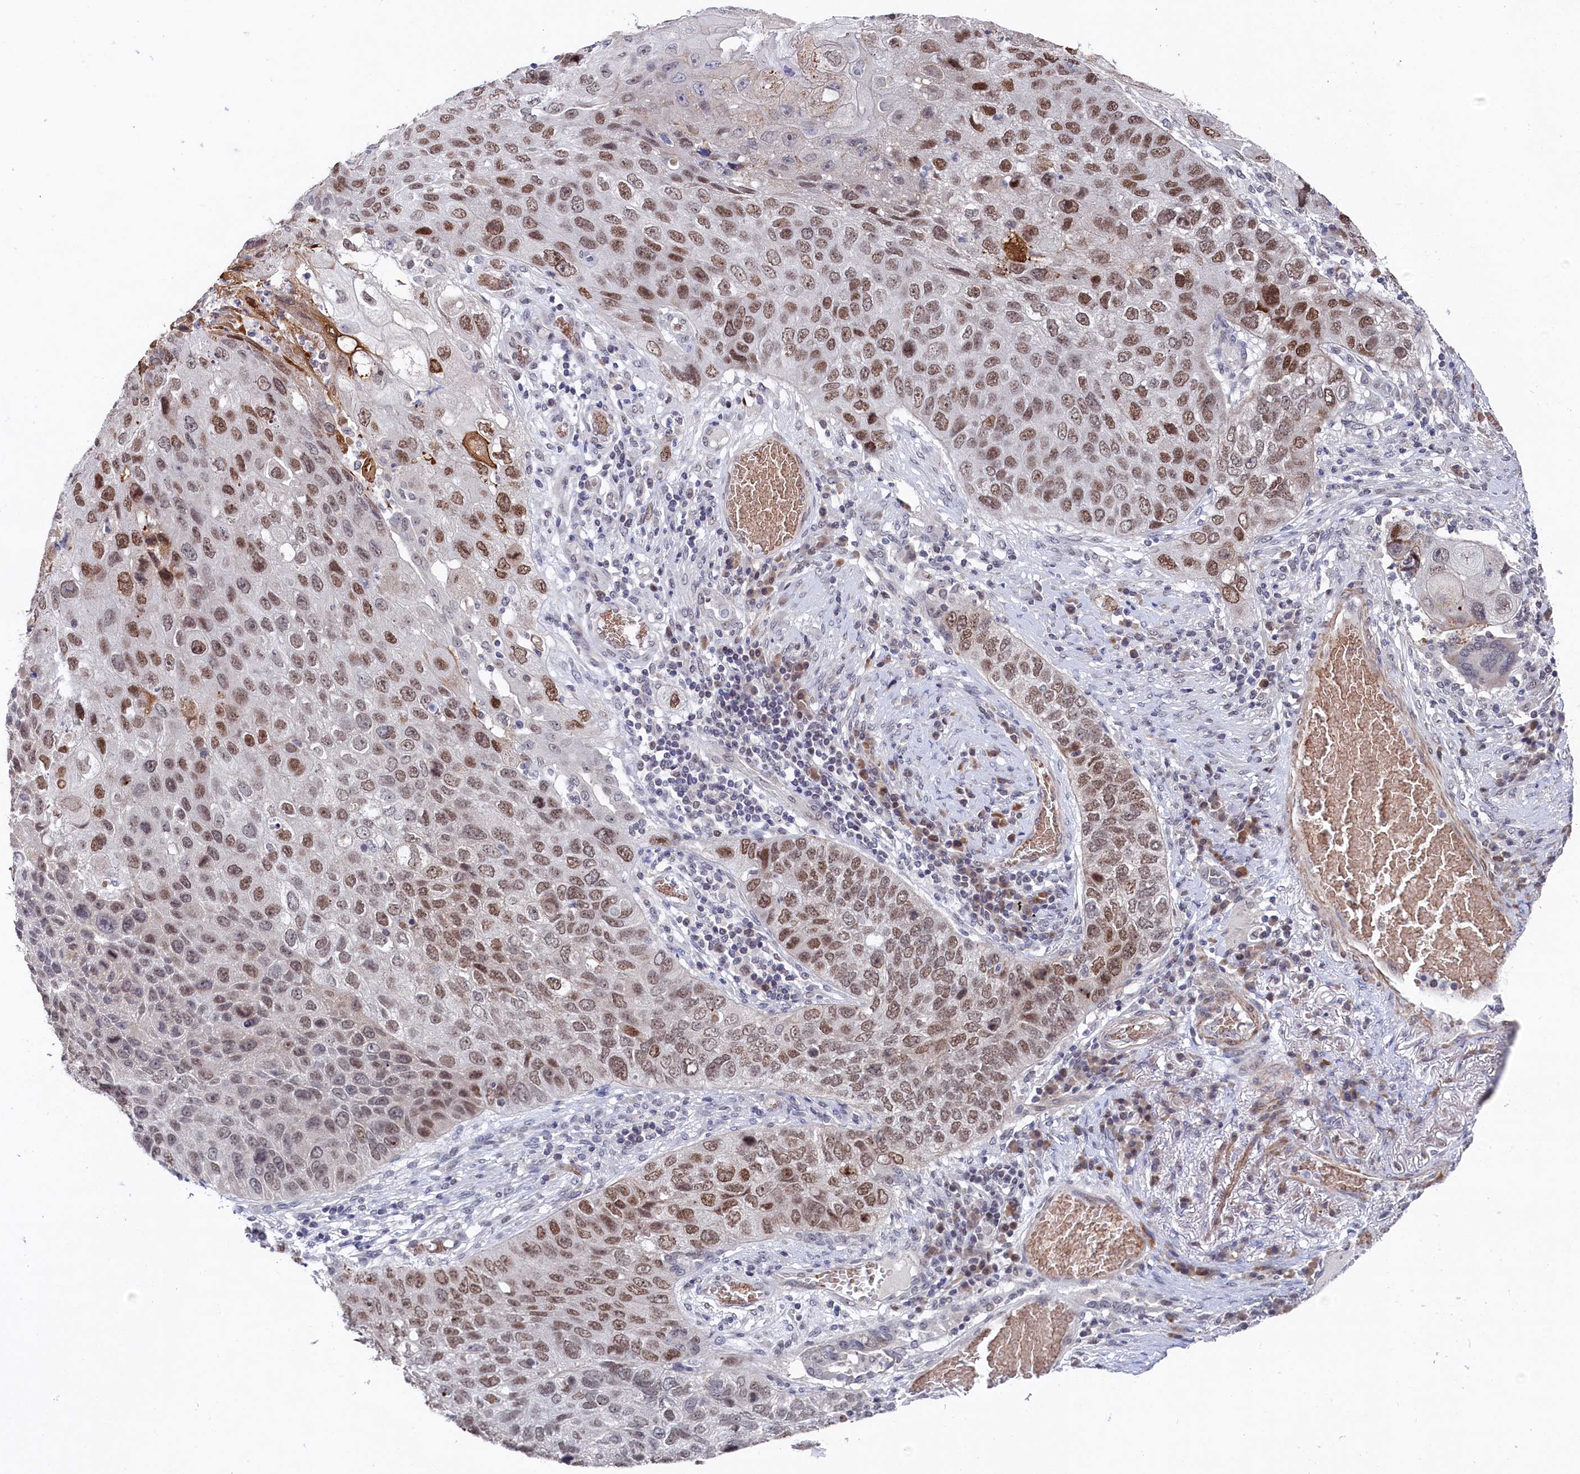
{"staining": {"intensity": "moderate", "quantity": ">75%", "location": "nuclear"}, "tissue": "lung cancer", "cell_type": "Tumor cells", "image_type": "cancer", "snomed": [{"axis": "morphology", "description": "Squamous cell carcinoma, NOS"}, {"axis": "topography", "description": "Lung"}], "caption": "Lung squamous cell carcinoma stained for a protein (brown) displays moderate nuclear positive staining in approximately >75% of tumor cells.", "gene": "TIGD4", "patient": {"sex": "male", "age": 61}}